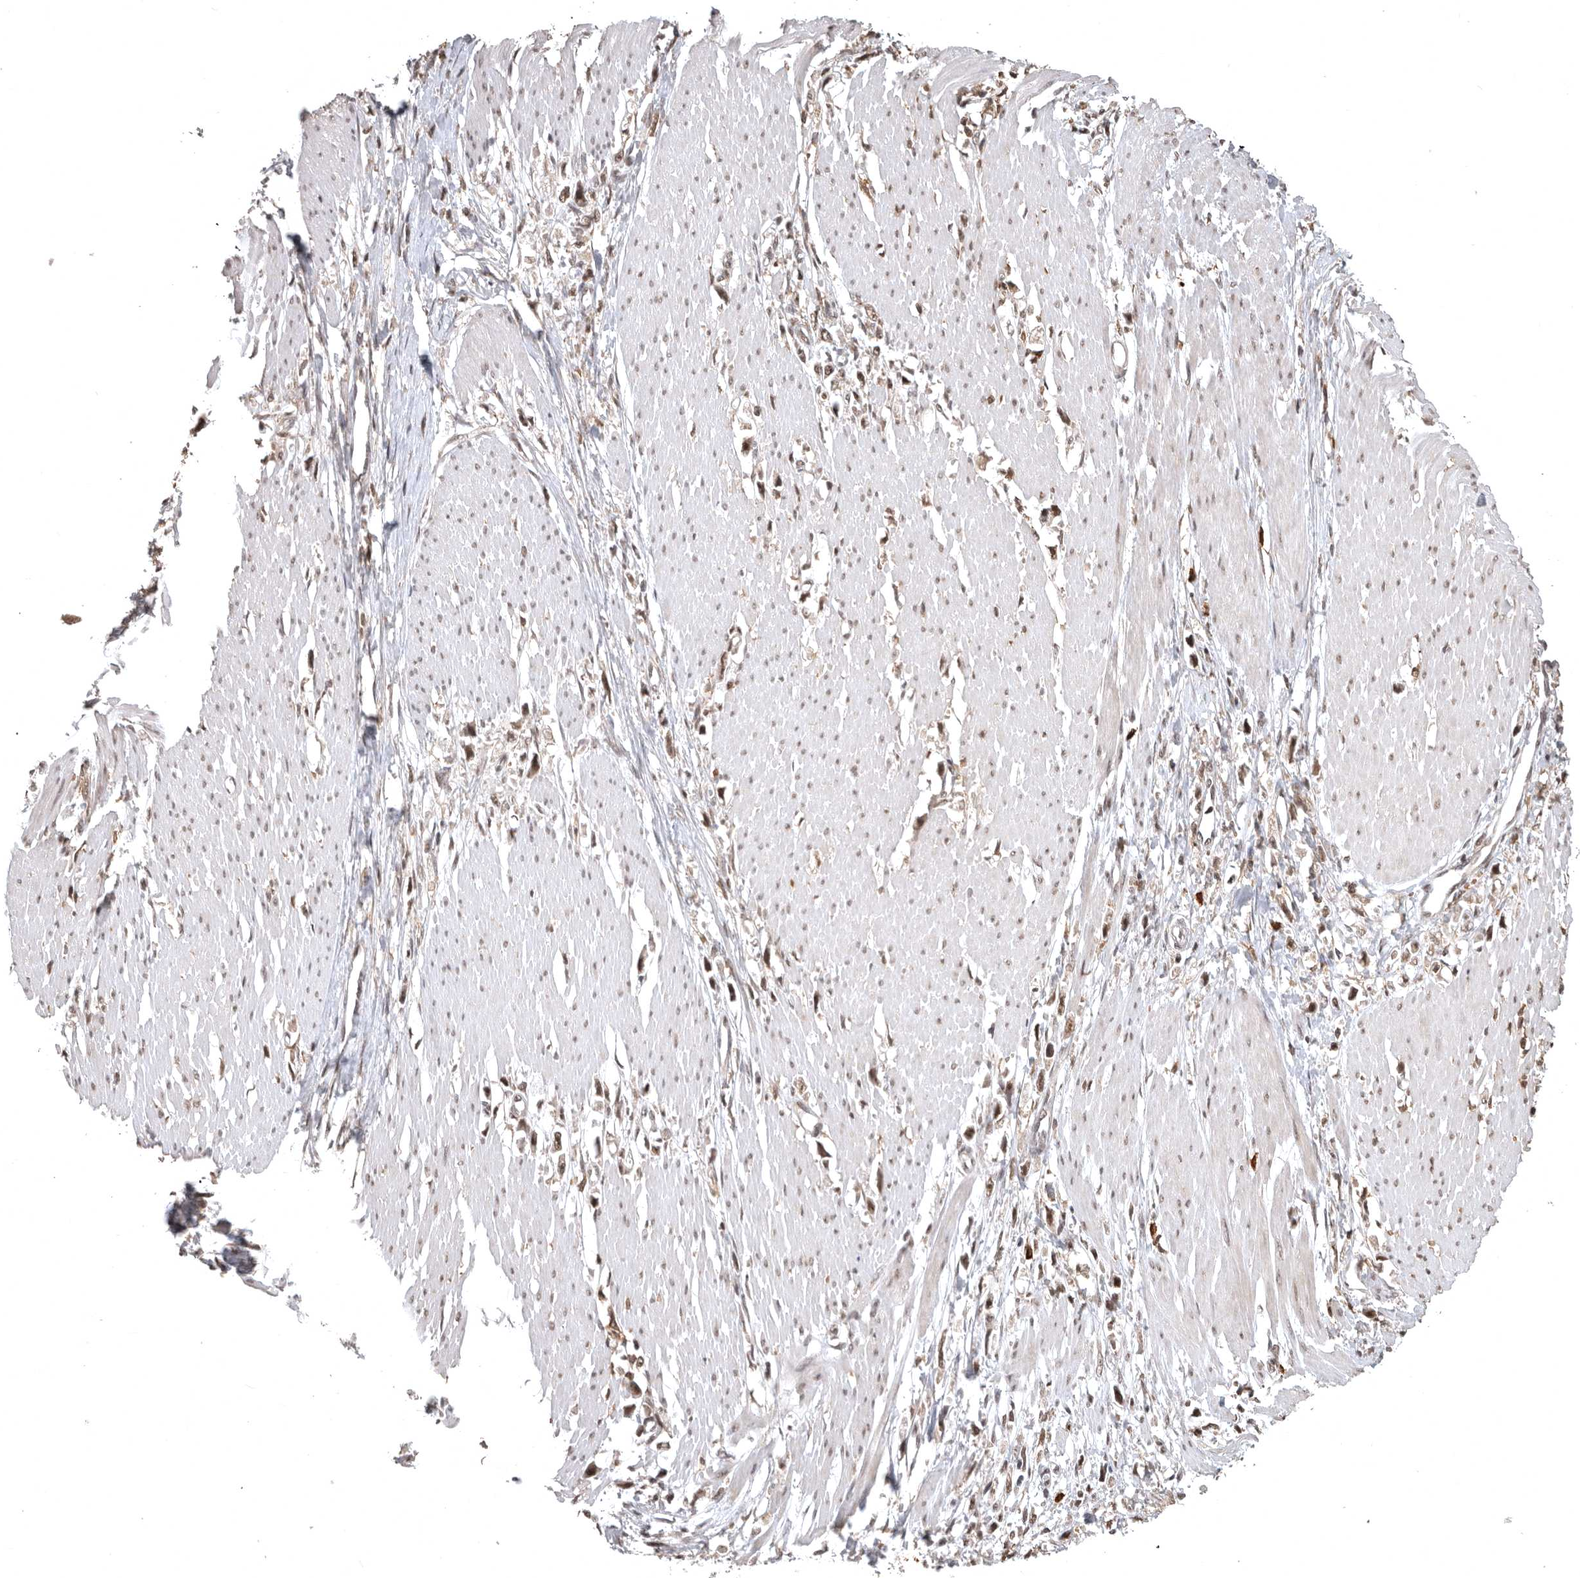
{"staining": {"intensity": "moderate", "quantity": ">75%", "location": "nuclear"}, "tissue": "stomach cancer", "cell_type": "Tumor cells", "image_type": "cancer", "snomed": [{"axis": "morphology", "description": "Adenocarcinoma, NOS"}, {"axis": "topography", "description": "Stomach"}], "caption": "A high-resolution image shows immunohistochemistry (IHC) staining of stomach cancer, which demonstrates moderate nuclear staining in approximately >75% of tumor cells.", "gene": "CBLL1", "patient": {"sex": "female", "age": 59}}